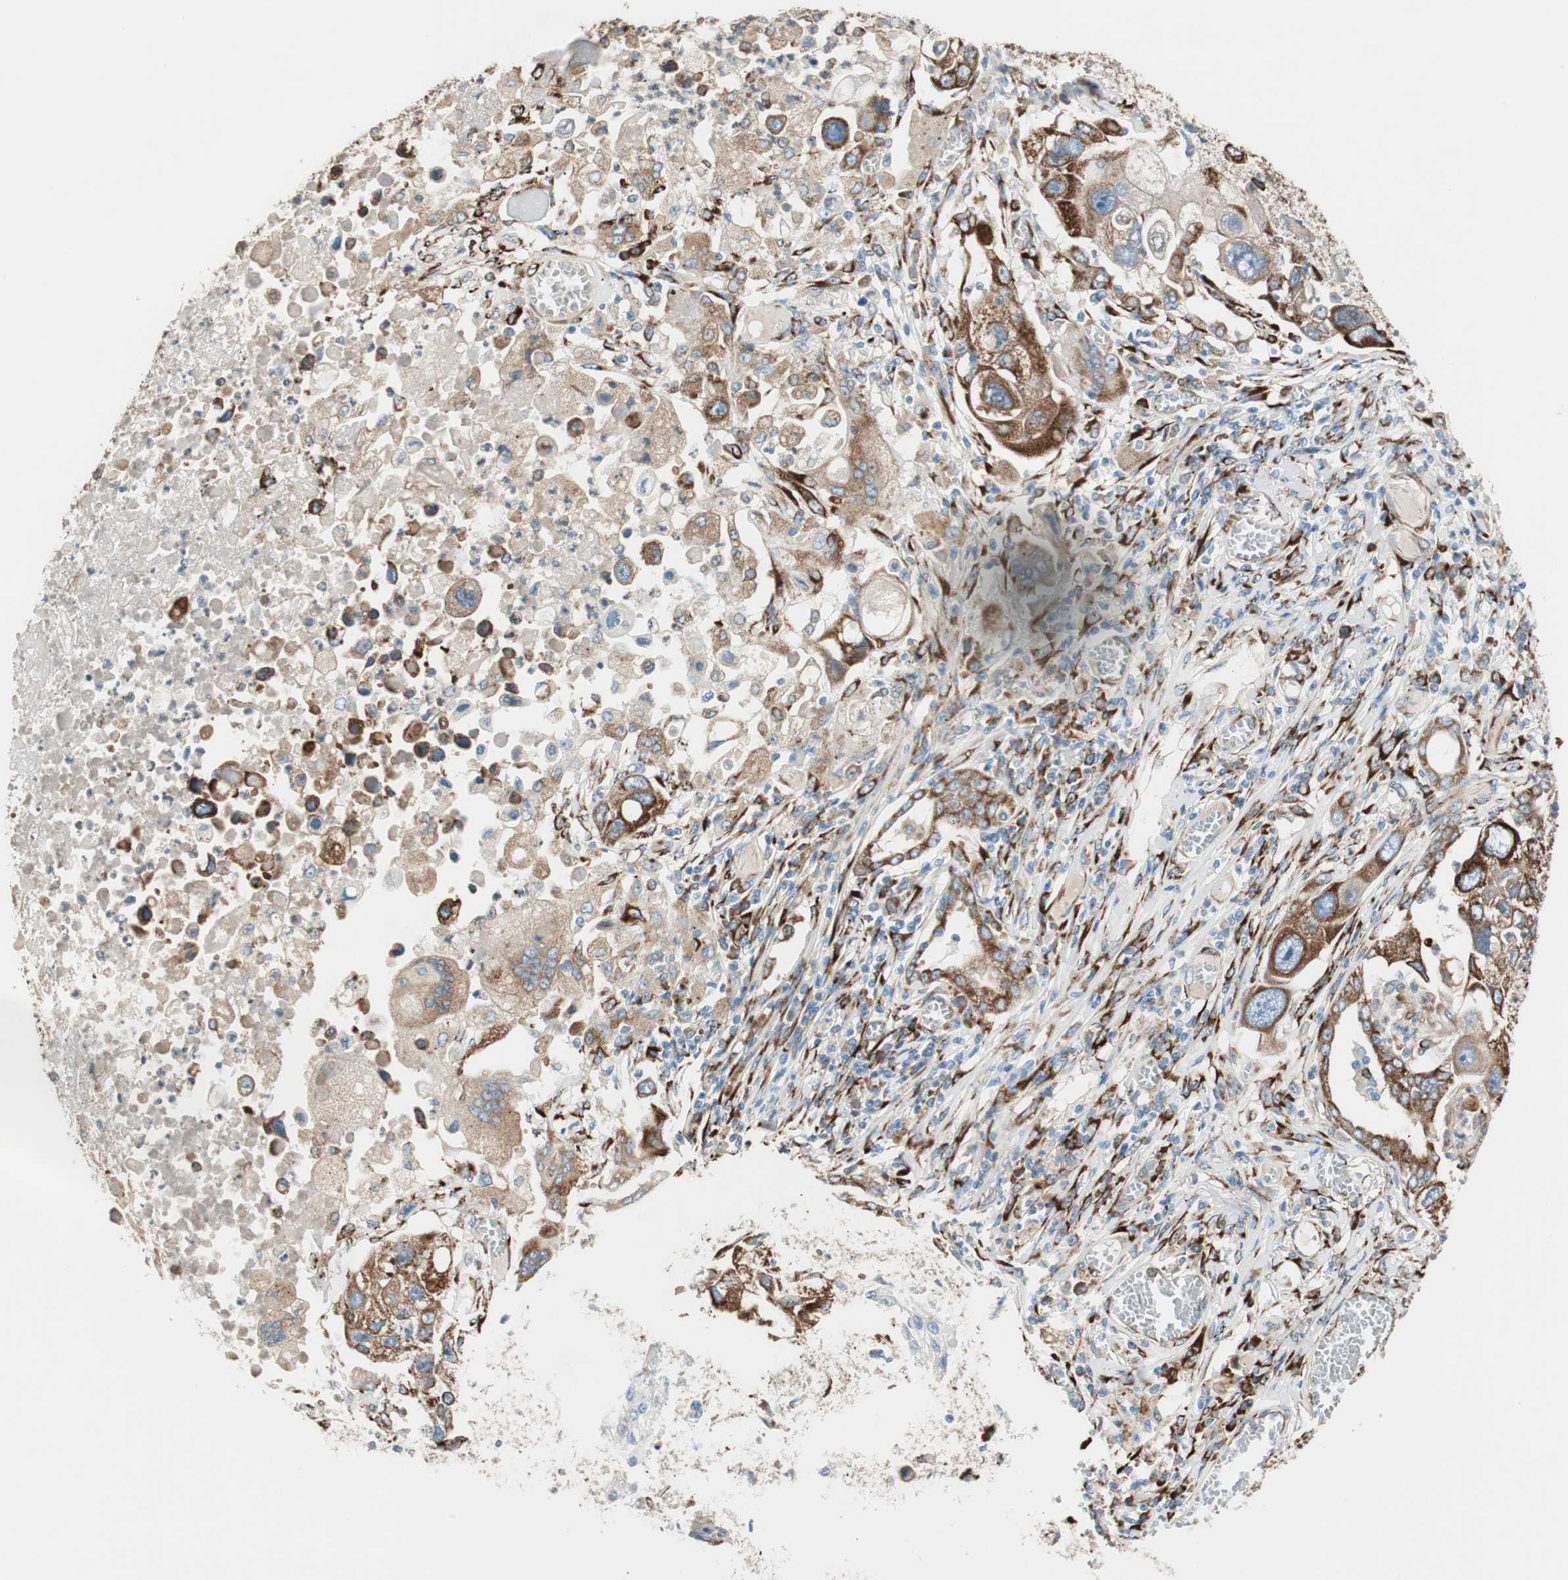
{"staining": {"intensity": "strong", "quantity": ">75%", "location": "cytoplasmic/membranous"}, "tissue": "lung cancer", "cell_type": "Tumor cells", "image_type": "cancer", "snomed": [{"axis": "morphology", "description": "Squamous cell carcinoma, NOS"}, {"axis": "topography", "description": "Lung"}], "caption": "Immunohistochemical staining of lung cancer (squamous cell carcinoma) reveals high levels of strong cytoplasmic/membranous protein expression in approximately >75% of tumor cells.", "gene": "P4HTM", "patient": {"sex": "male", "age": 71}}